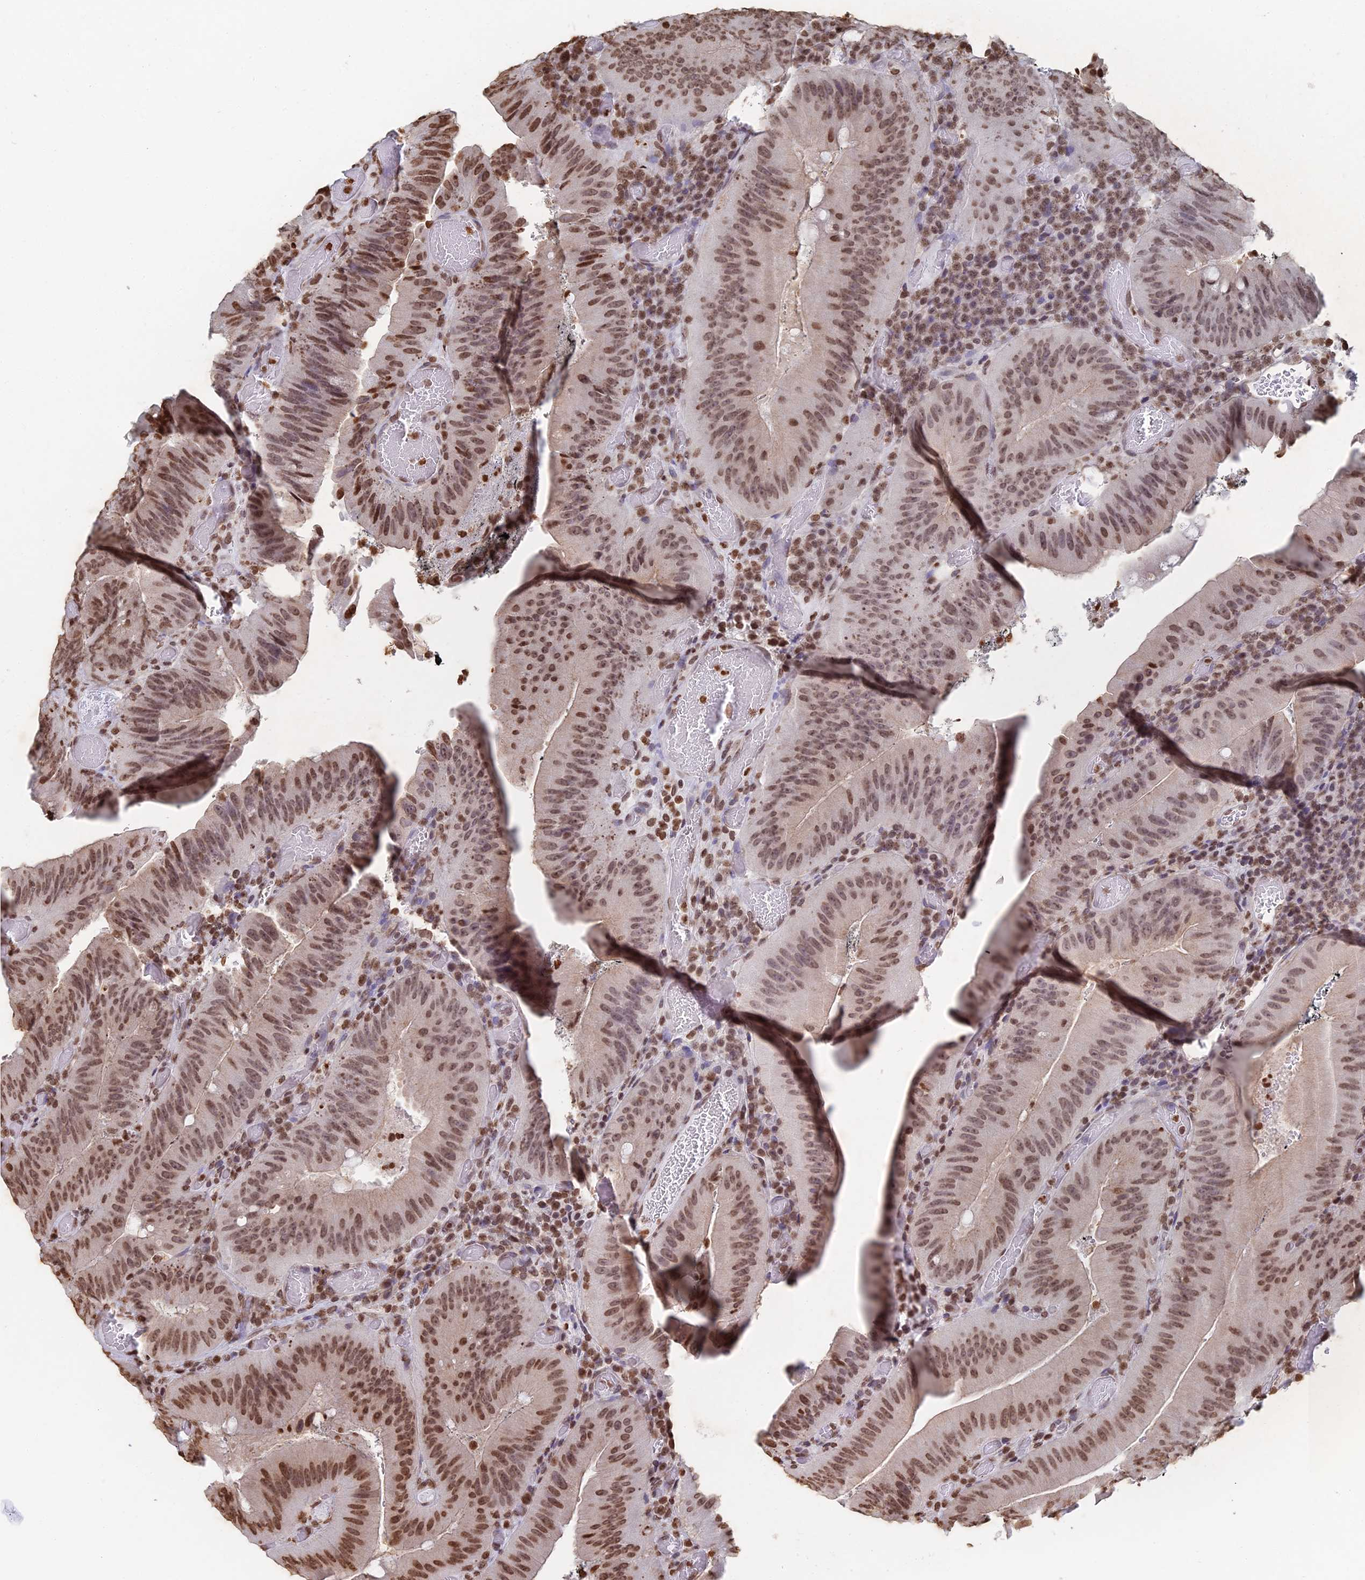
{"staining": {"intensity": "moderate", "quantity": ">75%", "location": "nuclear"}, "tissue": "colorectal cancer", "cell_type": "Tumor cells", "image_type": "cancer", "snomed": [{"axis": "morphology", "description": "Adenocarcinoma, NOS"}, {"axis": "topography", "description": "Colon"}], "caption": "High-magnification brightfield microscopy of colorectal cancer stained with DAB (3,3'-diaminobenzidine) (brown) and counterstained with hematoxylin (blue). tumor cells exhibit moderate nuclear positivity is seen in about>75% of cells. The staining was performed using DAB (3,3'-diaminobenzidine), with brown indicating positive protein expression. Nuclei are stained blue with hematoxylin.", "gene": "GBP3", "patient": {"sex": "female", "age": 43}}